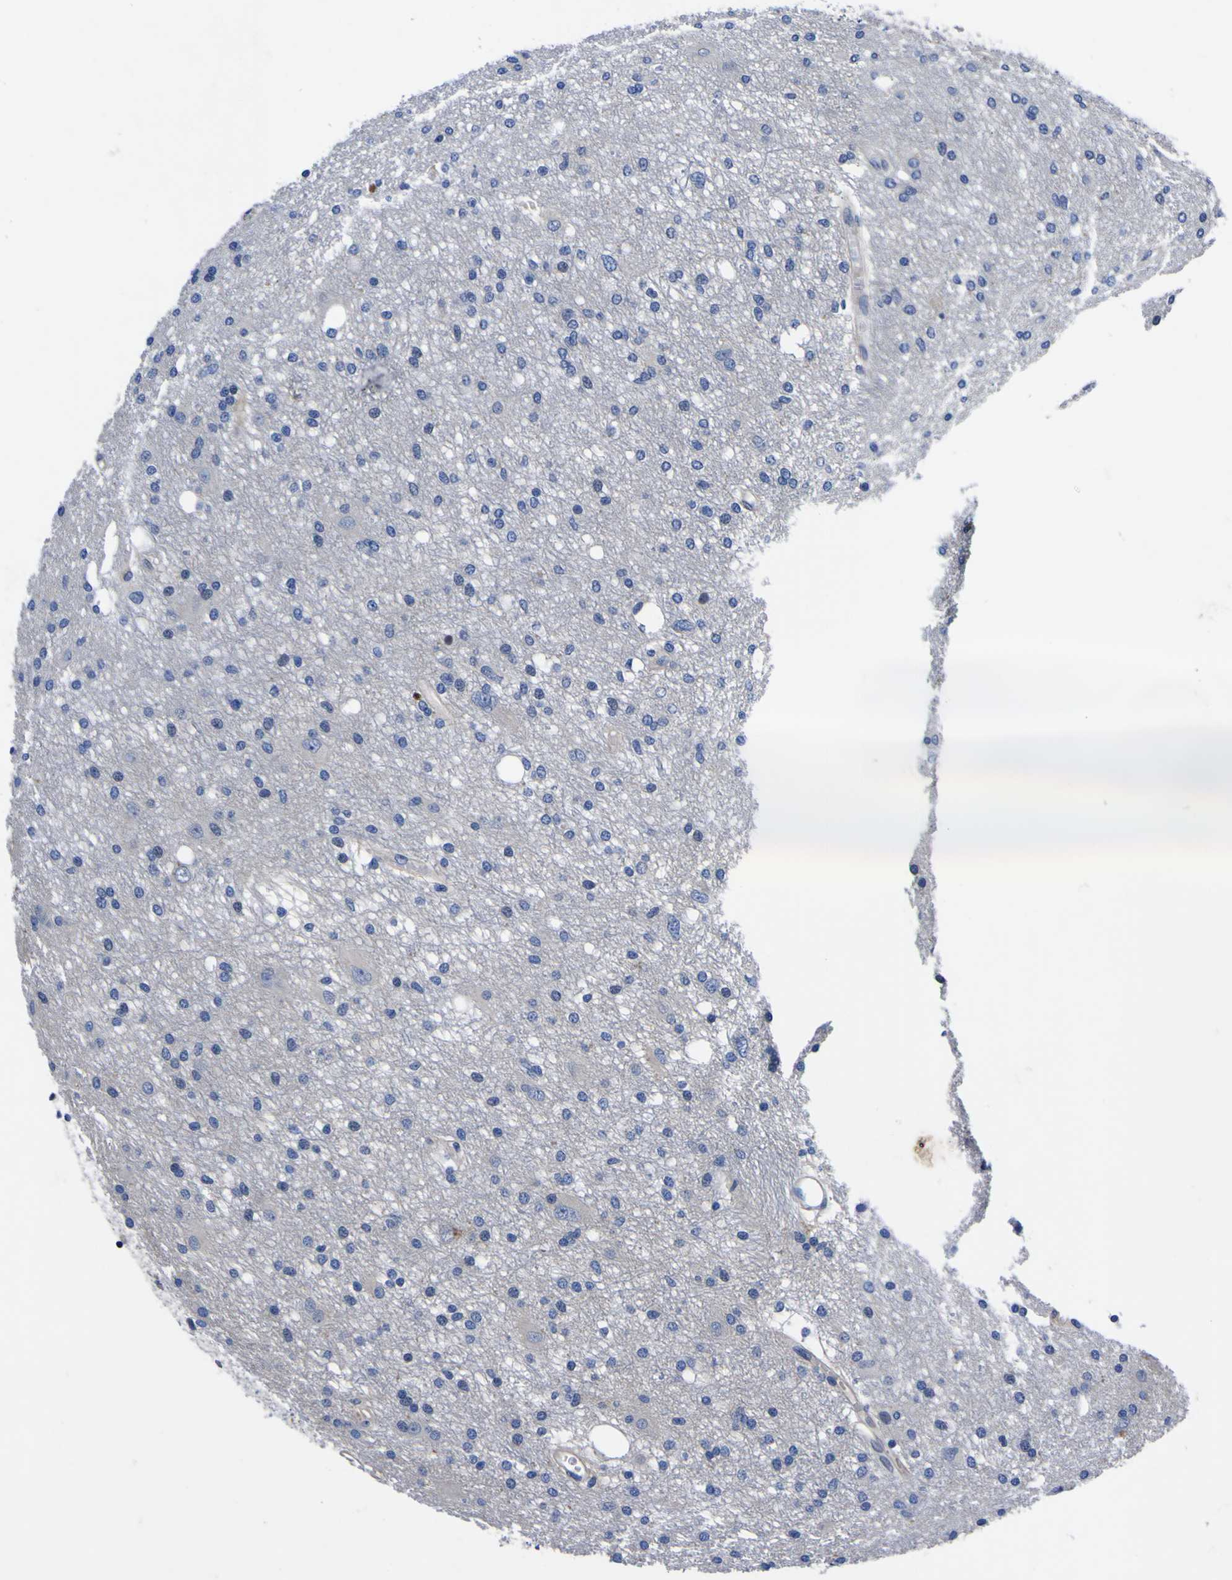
{"staining": {"intensity": "negative", "quantity": "none", "location": "none"}, "tissue": "glioma", "cell_type": "Tumor cells", "image_type": "cancer", "snomed": [{"axis": "morphology", "description": "Glioma, malignant, High grade"}, {"axis": "topography", "description": "Brain"}], "caption": "Immunohistochemistry micrograph of high-grade glioma (malignant) stained for a protein (brown), which displays no expression in tumor cells.", "gene": "VASN", "patient": {"sex": "female", "age": 59}}